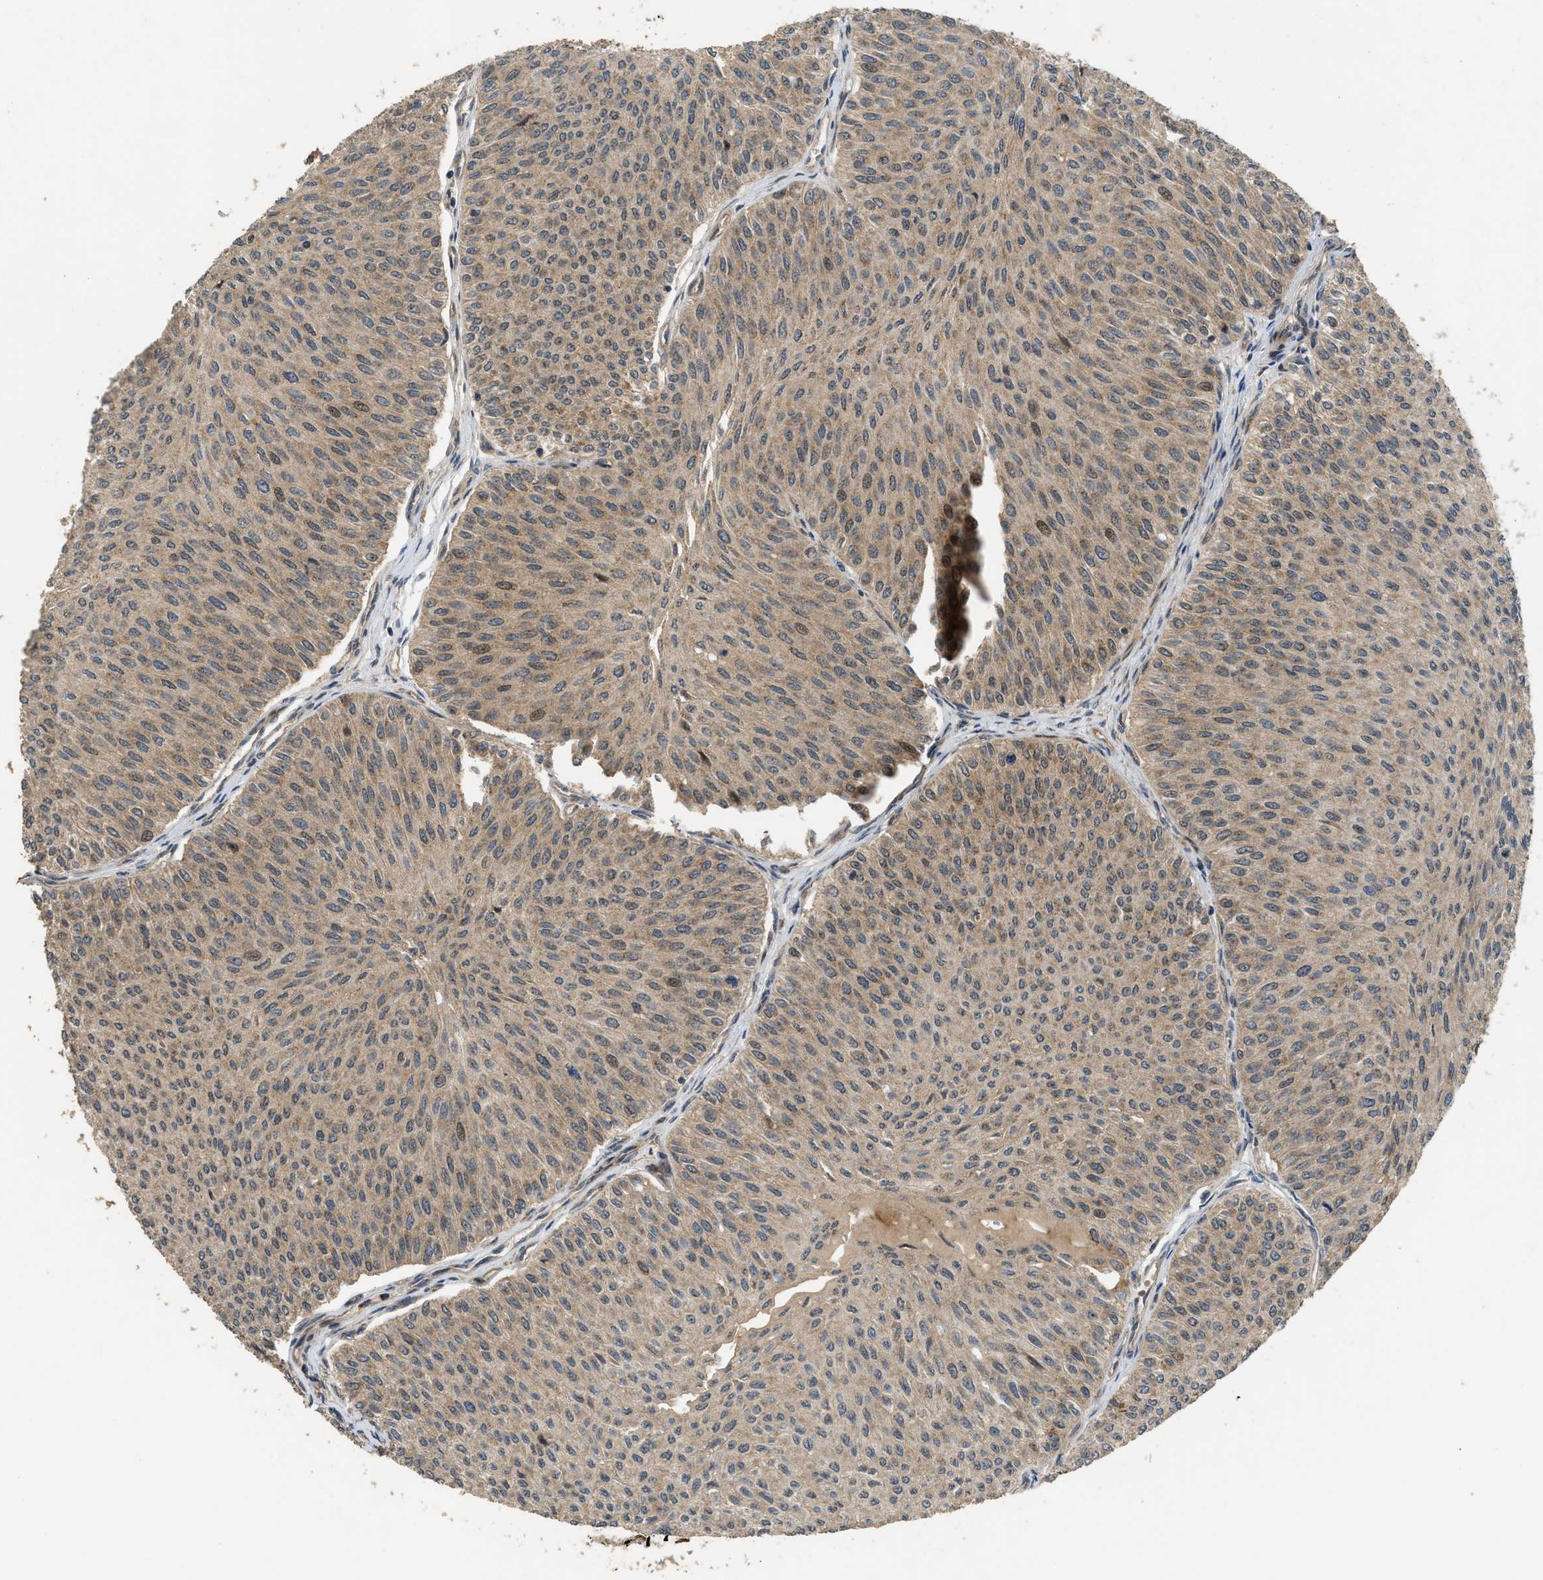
{"staining": {"intensity": "weak", "quantity": ">75%", "location": "cytoplasmic/membranous"}, "tissue": "urothelial cancer", "cell_type": "Tumor cells", "image_type": "cancer", "snomed": [{"axis": "morphology", "description": "Urothelial carcinoma, Low grade"}, {"axis": "topography", "description": "Urinary bladder"}], "caption": "Approximately >75% of tumor cells in urothelial cancer display weak cytoplasmic/membranous protein staining as visualized by brown immunohistochemical staining.", "gene": "GET1", "patient": {"sex": "male", "age": 78}}